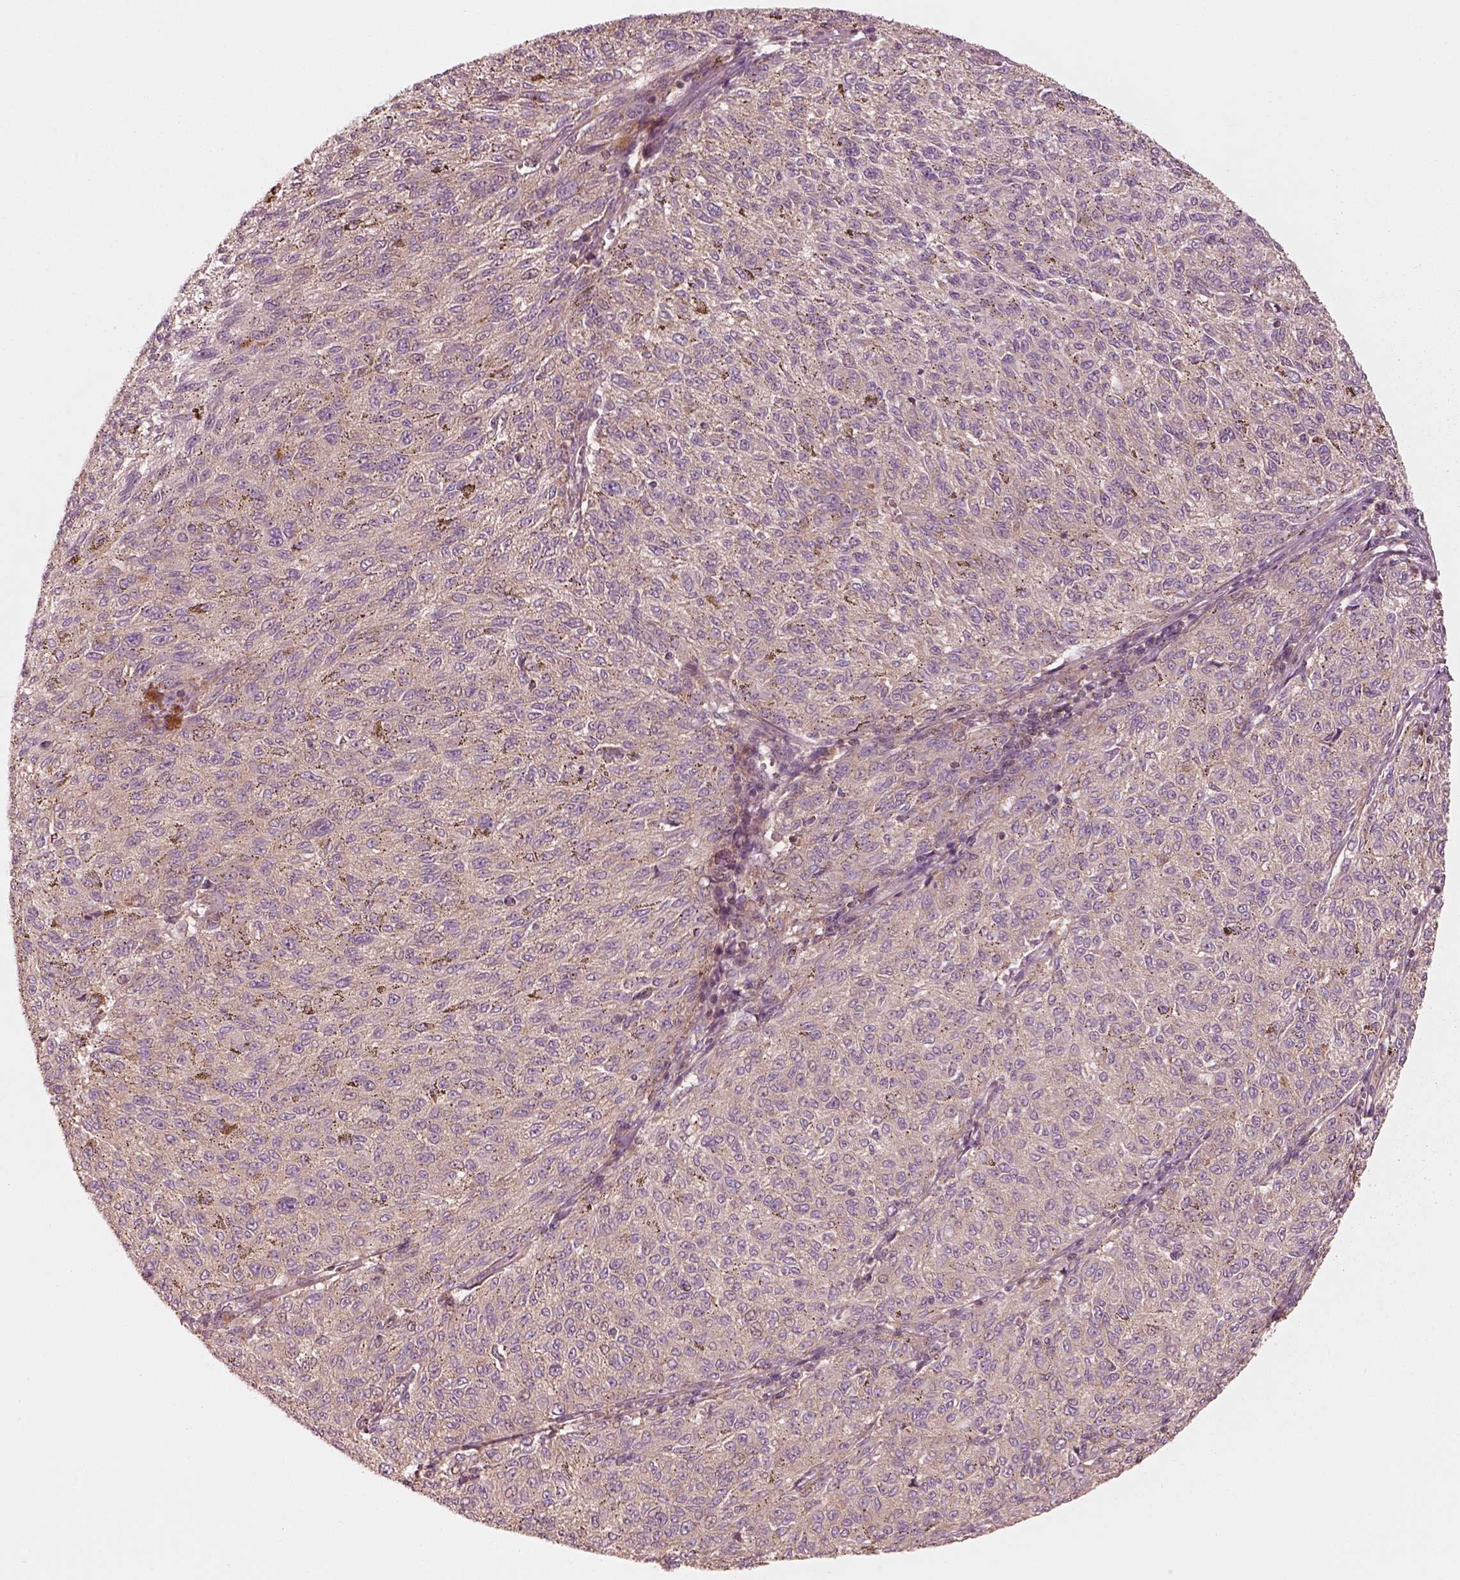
{"staining": {"intensity": "weak", "quantity": "<25%", "location": "cytoplasmic/membranous"}, "tissue": "melanoma", "cell_type": "Tumor cells", "image_type": "cancer", "snomed": [{"axis": "morphology", "description": "Malignant melanoma, NOS"}, {"axis": "topography", "description": "Skin"}], "caption": "Tumor cells show no significant protein staining in melanoma. (DAB (3,3'-diaminobenzidine) immunohistochemistry (IHC) visualized using brightfield microscopy, high magnification).", "gene": "CNOT2", "patient": {"sex": "female", "age": 72}}